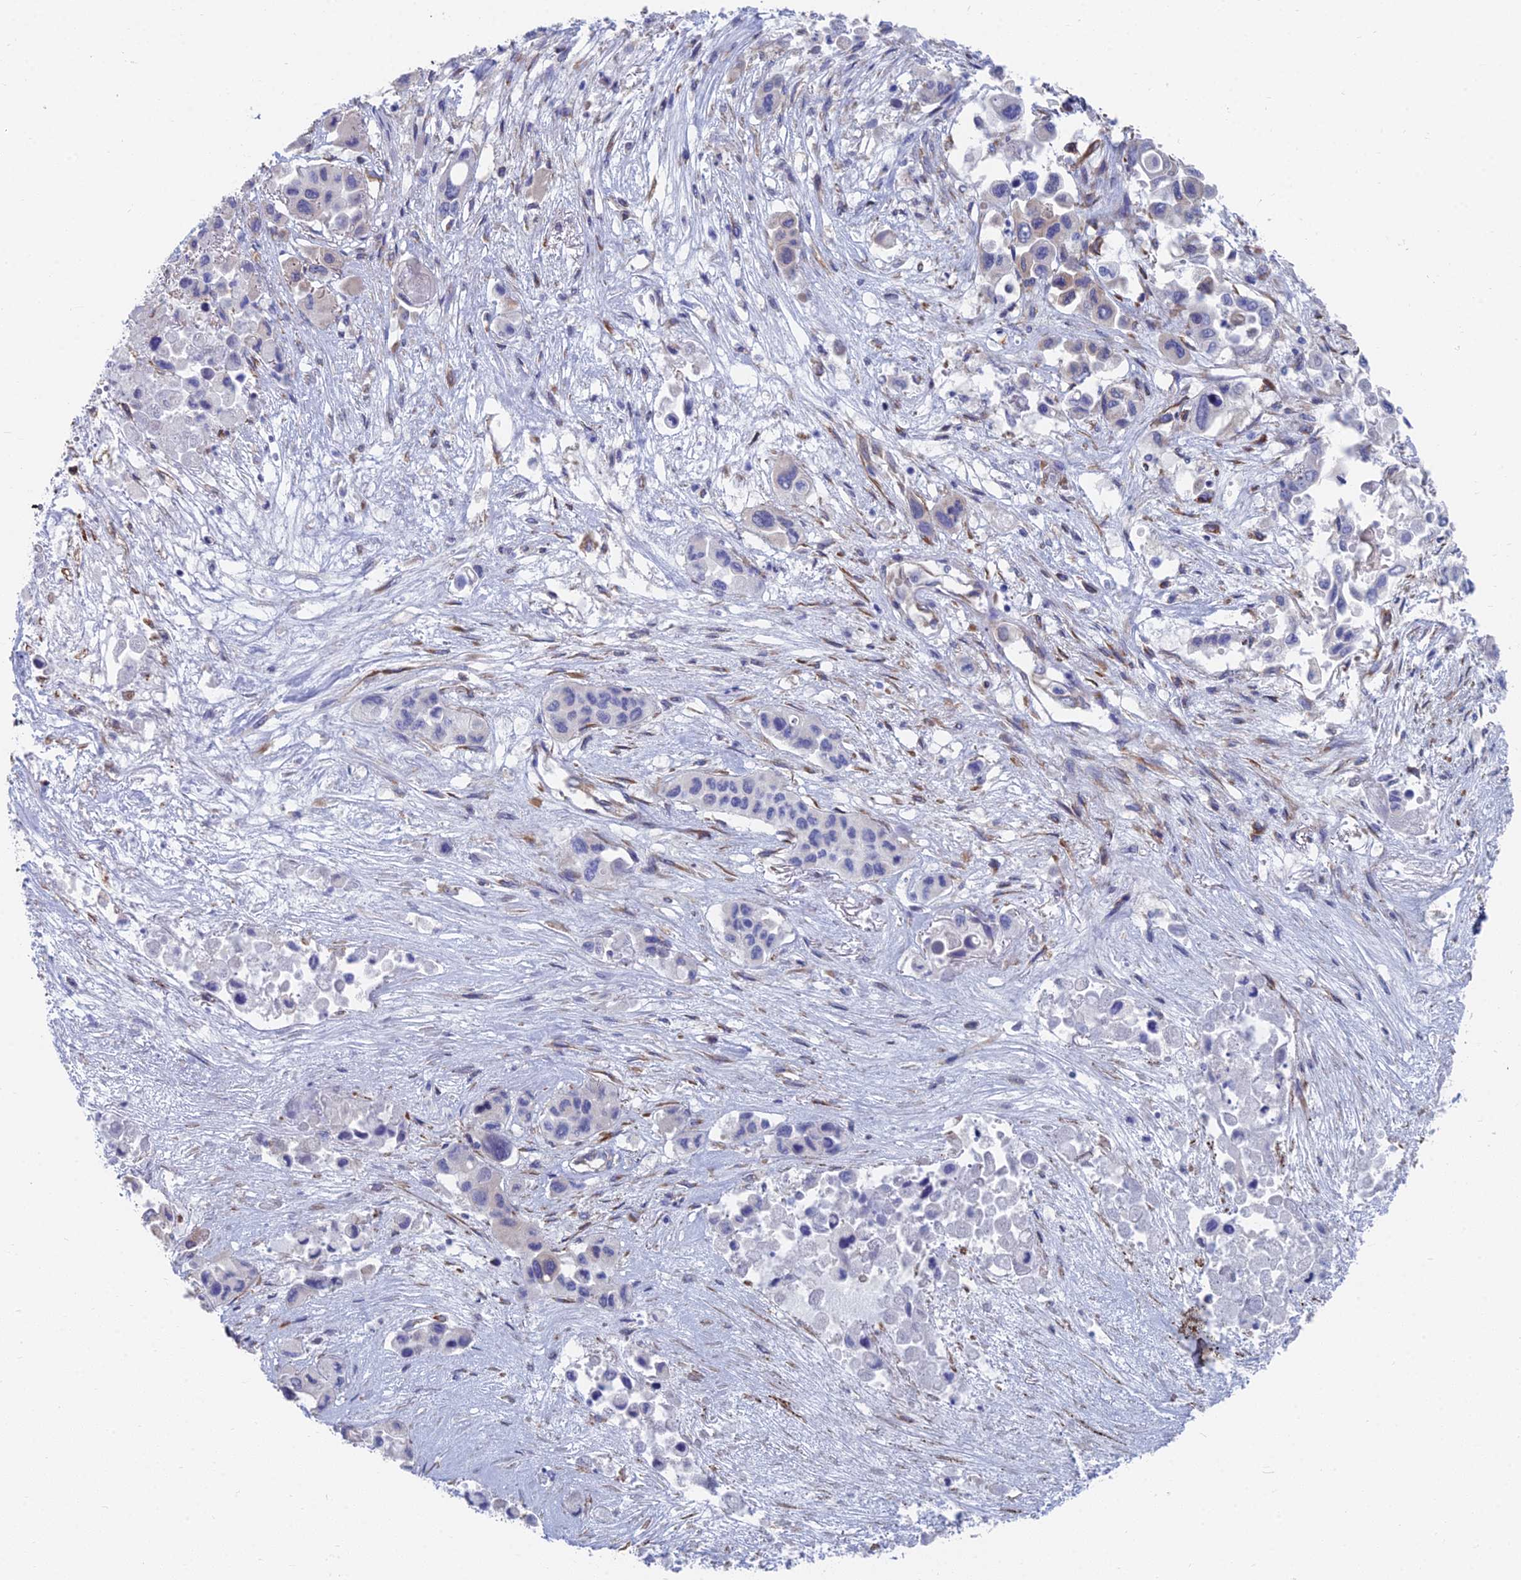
{"staining": {"intensity": "negative", "quantity": "none", "location": "none"}, "tissue": "pancreatic cancer", "cell_type": "Tumor cells", "image_type": "cancer", "snomed": [{"axis": "morphology", "description": "Adenocarcinoma, NOS"}, {"axis": "topography", "description": "Pancreas"}], "caption": "Micrograph shows no significant protein positivity in tumor cells of pancreatic adenocarcinoma.", "gene": "TNNT3", "patient": {"sex": "male", "age": 92}}